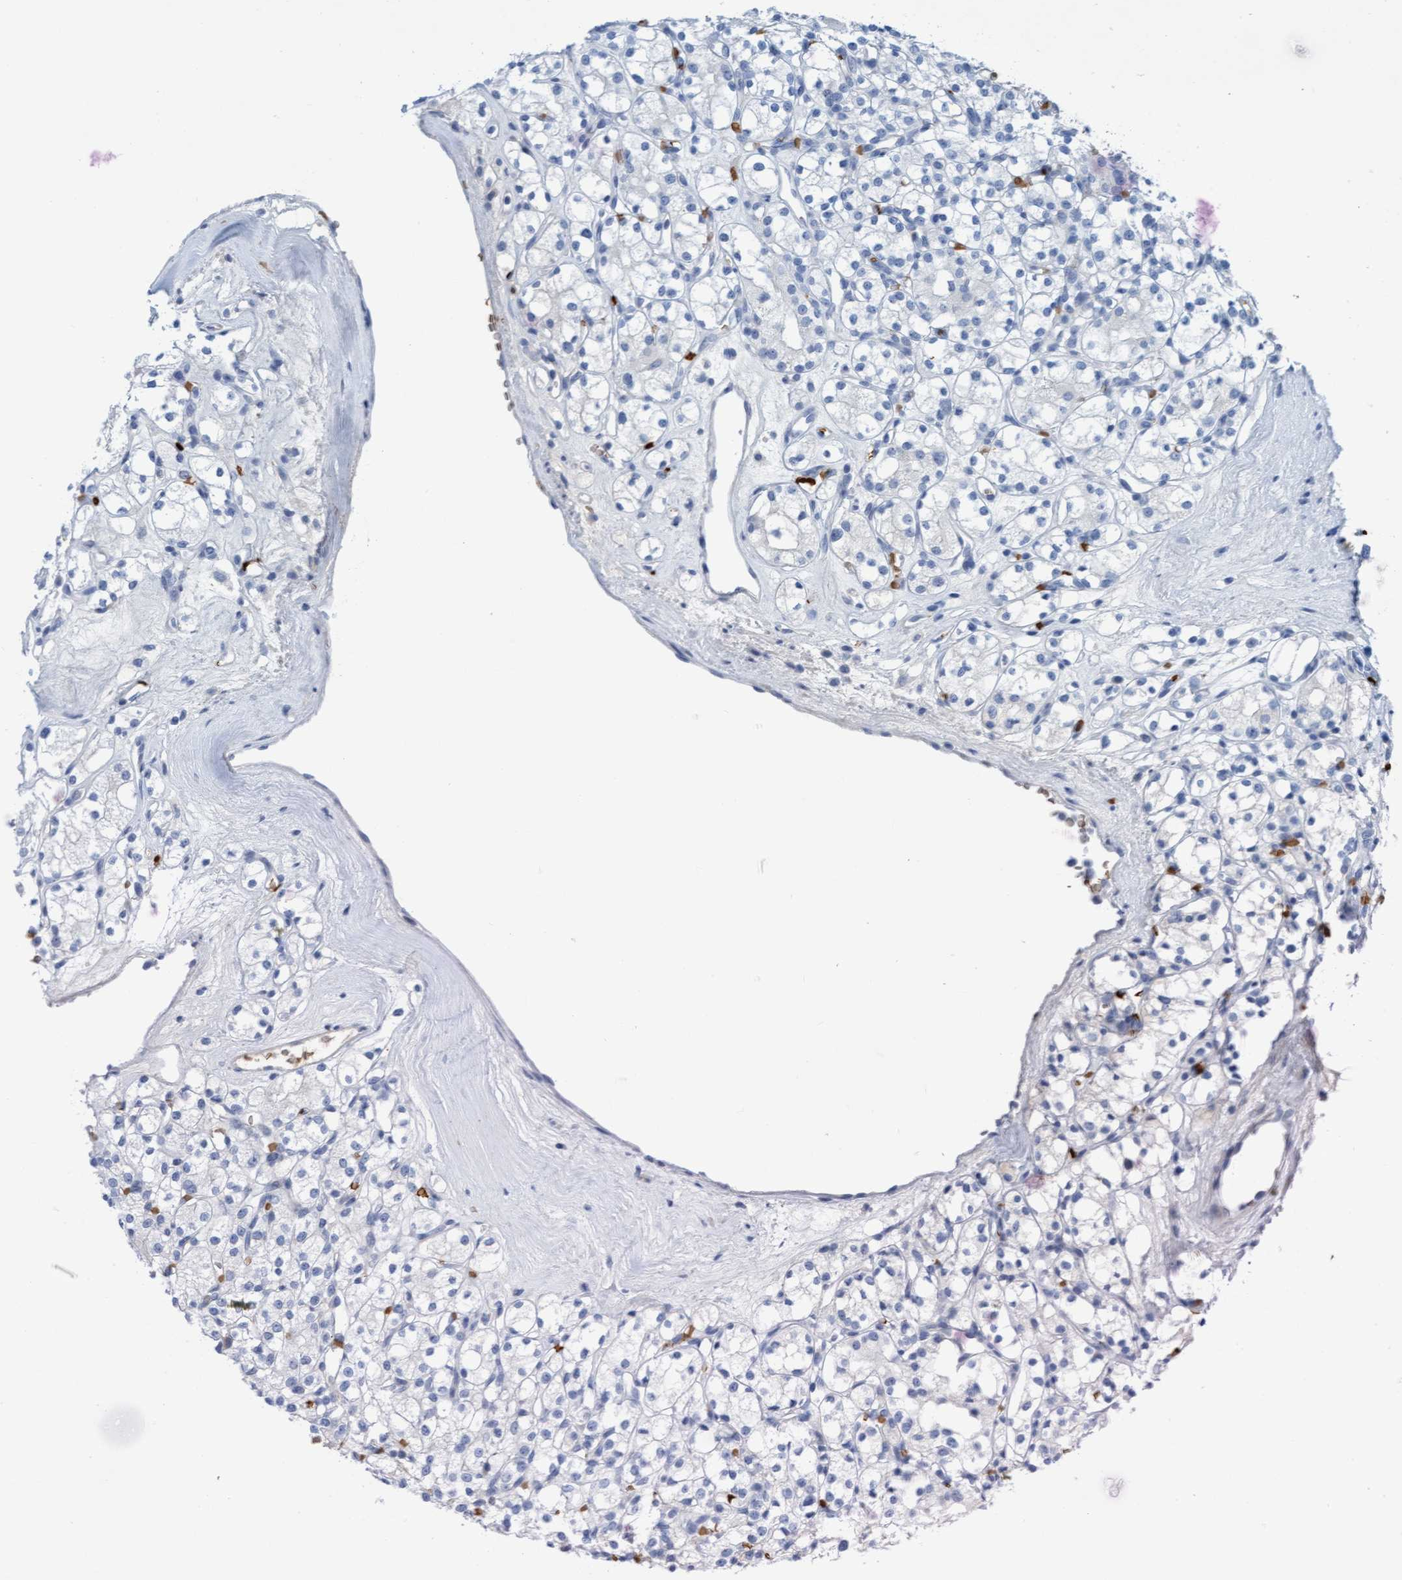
{"staining": {"intensity": "negative", "quantity": "none", "location": "none"}, "tissue": "renal cancer", "cell_type": "Tumor cells", "image_type": "cancer", "snomed": [{"axis": "morphology", "description": "Adenocarcinoma, NOS"}, {"axis": "topography", "description": "Kidney"}], "caption": "The immunohistochemistry photomicrograph has no significant positivity in tumor cells of renal cancer tissue.", "gene": "P2RX5", "patient": {"sex": "male", "age": 77}}